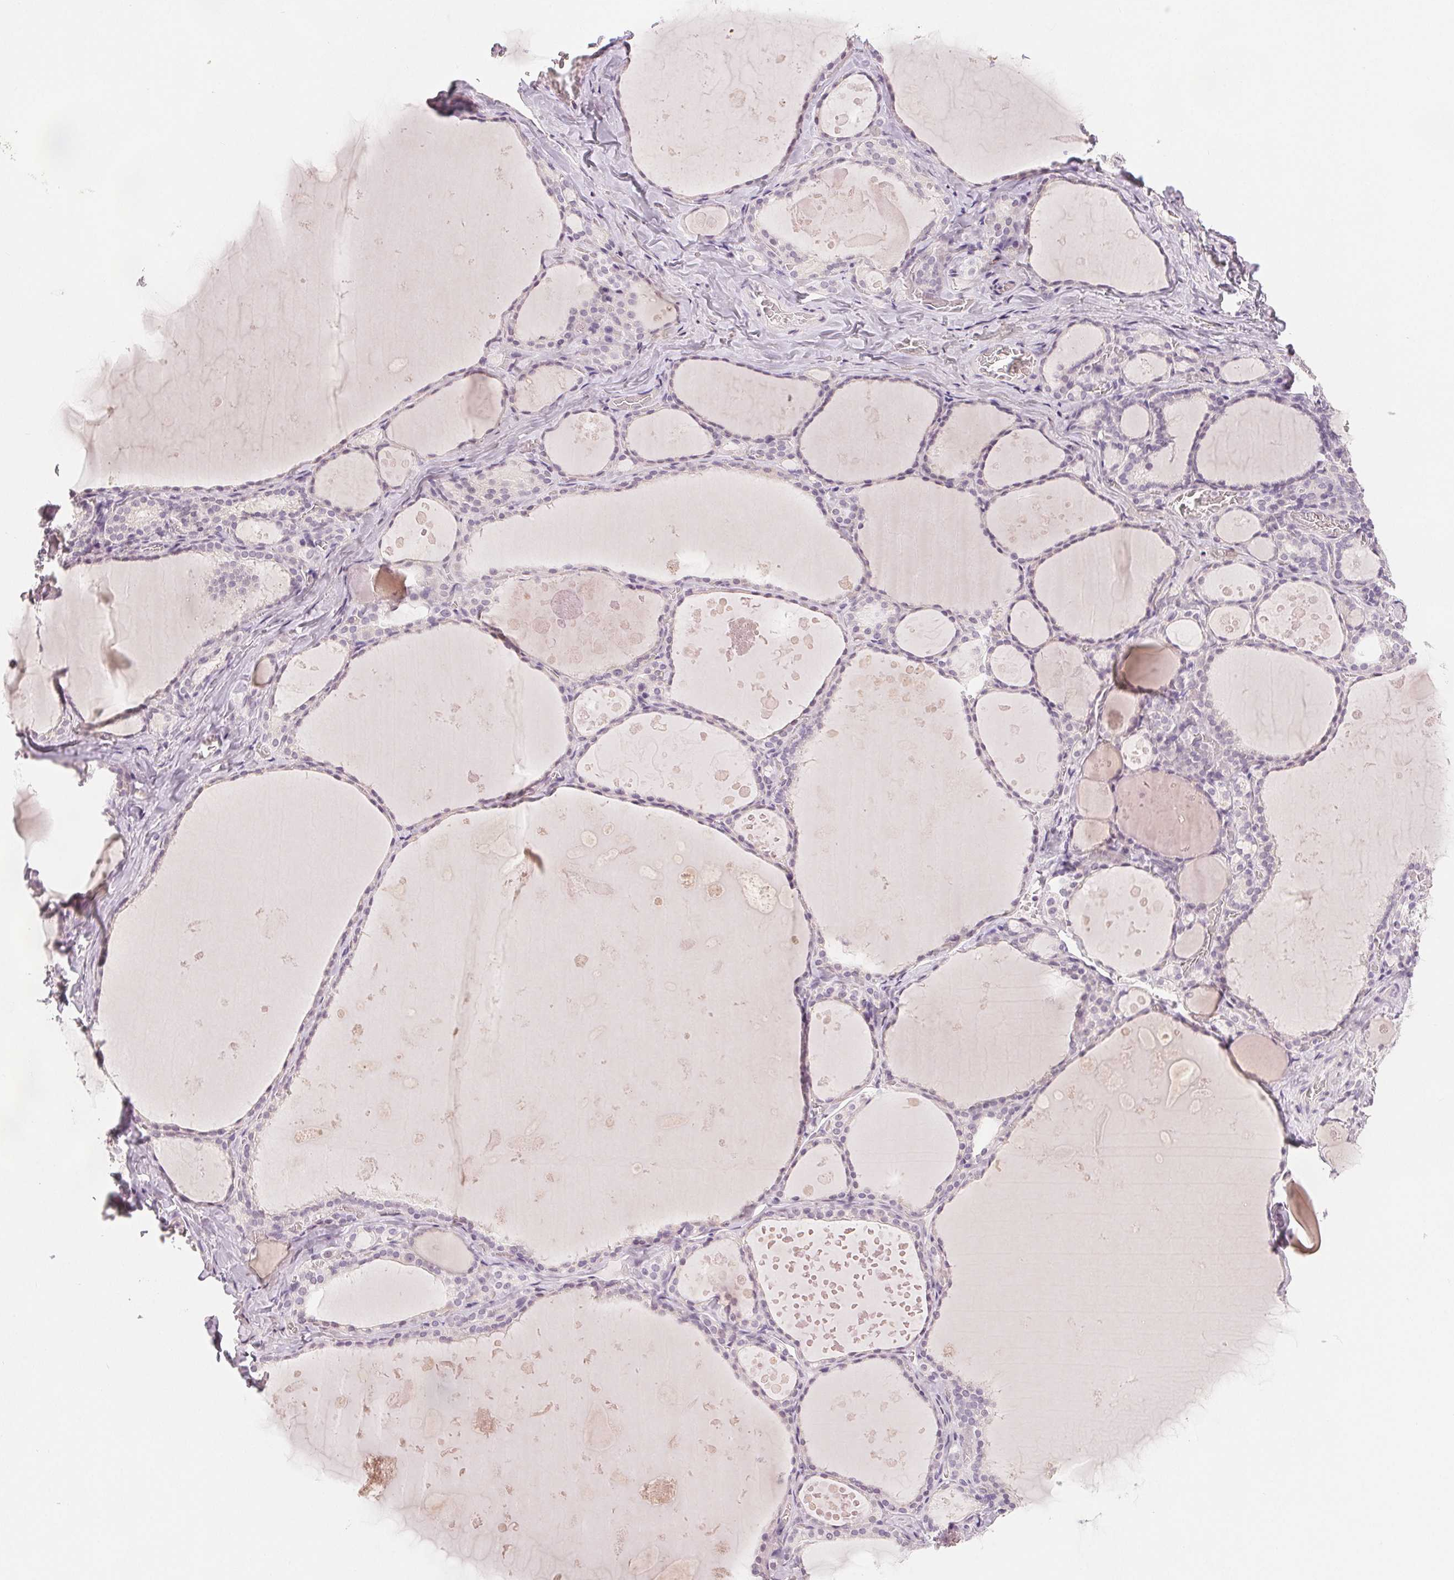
{"staining": {"intensity": "negative", "quantity": "none", "location": "none"}, "tissue": "thyroid gland", "cell_type": "Glandular cells", "image_type": "normal", "snomed": [{"axis": "morphology", "description": "Normal tissue, NOS"}, {"axis": "topography", "description": "Thyroid gland"}], "caption": "DAB (3,3'-diaminobenzidine) immunohistochemical staining of benign thyroid gland demonstrates no significant positivity in glandular cells. The staining was performed using DAB to visualize the protein expression in brown, while the nuclei were stained in blue with hematoxylin (Magnification: 20x).", "gene": "SLC27A5", "patient": {"sex": "male", "age": 56}}